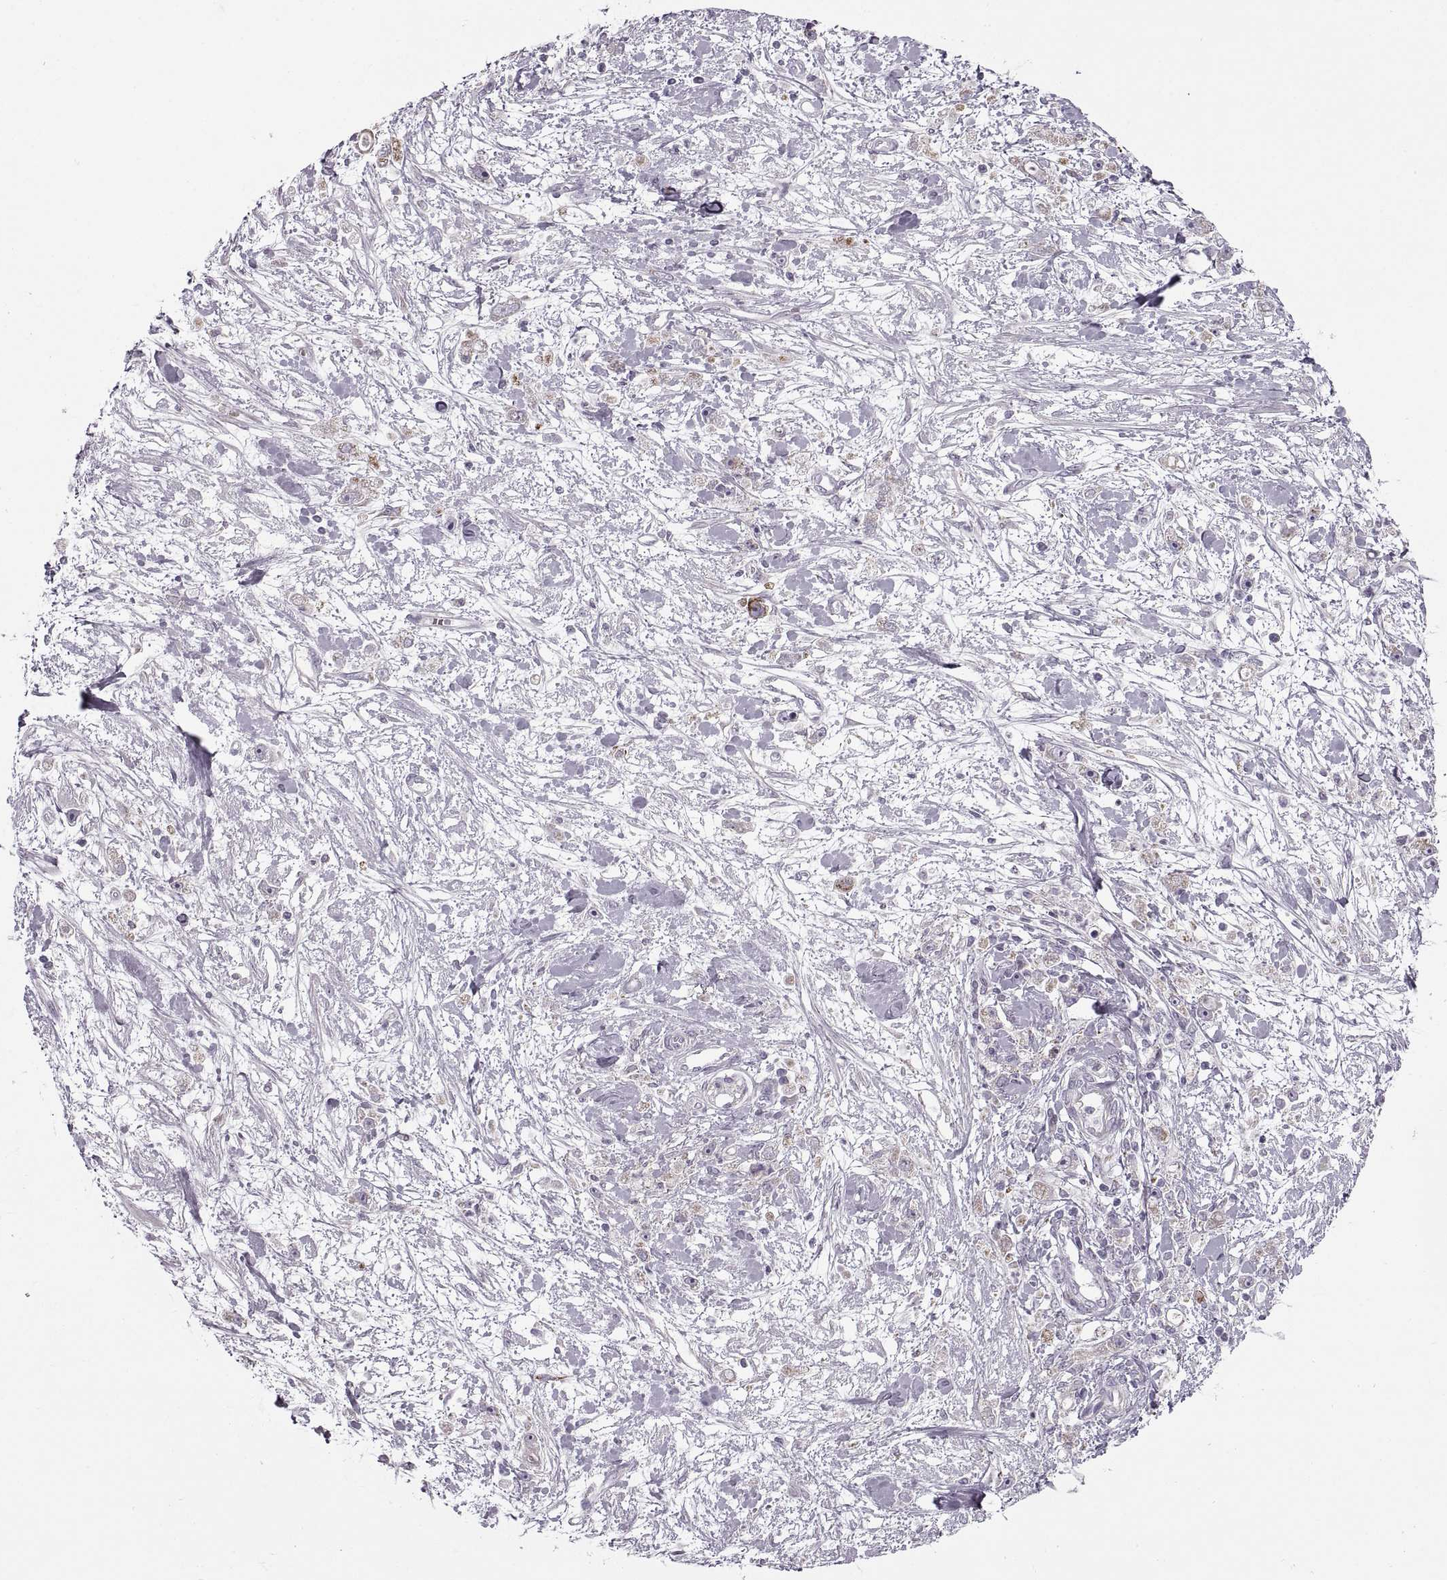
{"staining": {"intensity": "negative", "quantity": "none", "location": "none"}, "tissue": "stomach cancer", "cell_type": "Tumor cells", "image_type": "cancer", "snomed": [{"axis": "morphology", "description": "Adenocarcinoma, NOS"}, {"axis": "topography", "description": "Stomach"}], "caption": "Immunohistochemistry micrograph of human stomach cancer stained for a protein (brown), which reveals no staining in tumor cells.", "gene": "PIERCE1", "patient": {"sex": "female", "age": 59}}